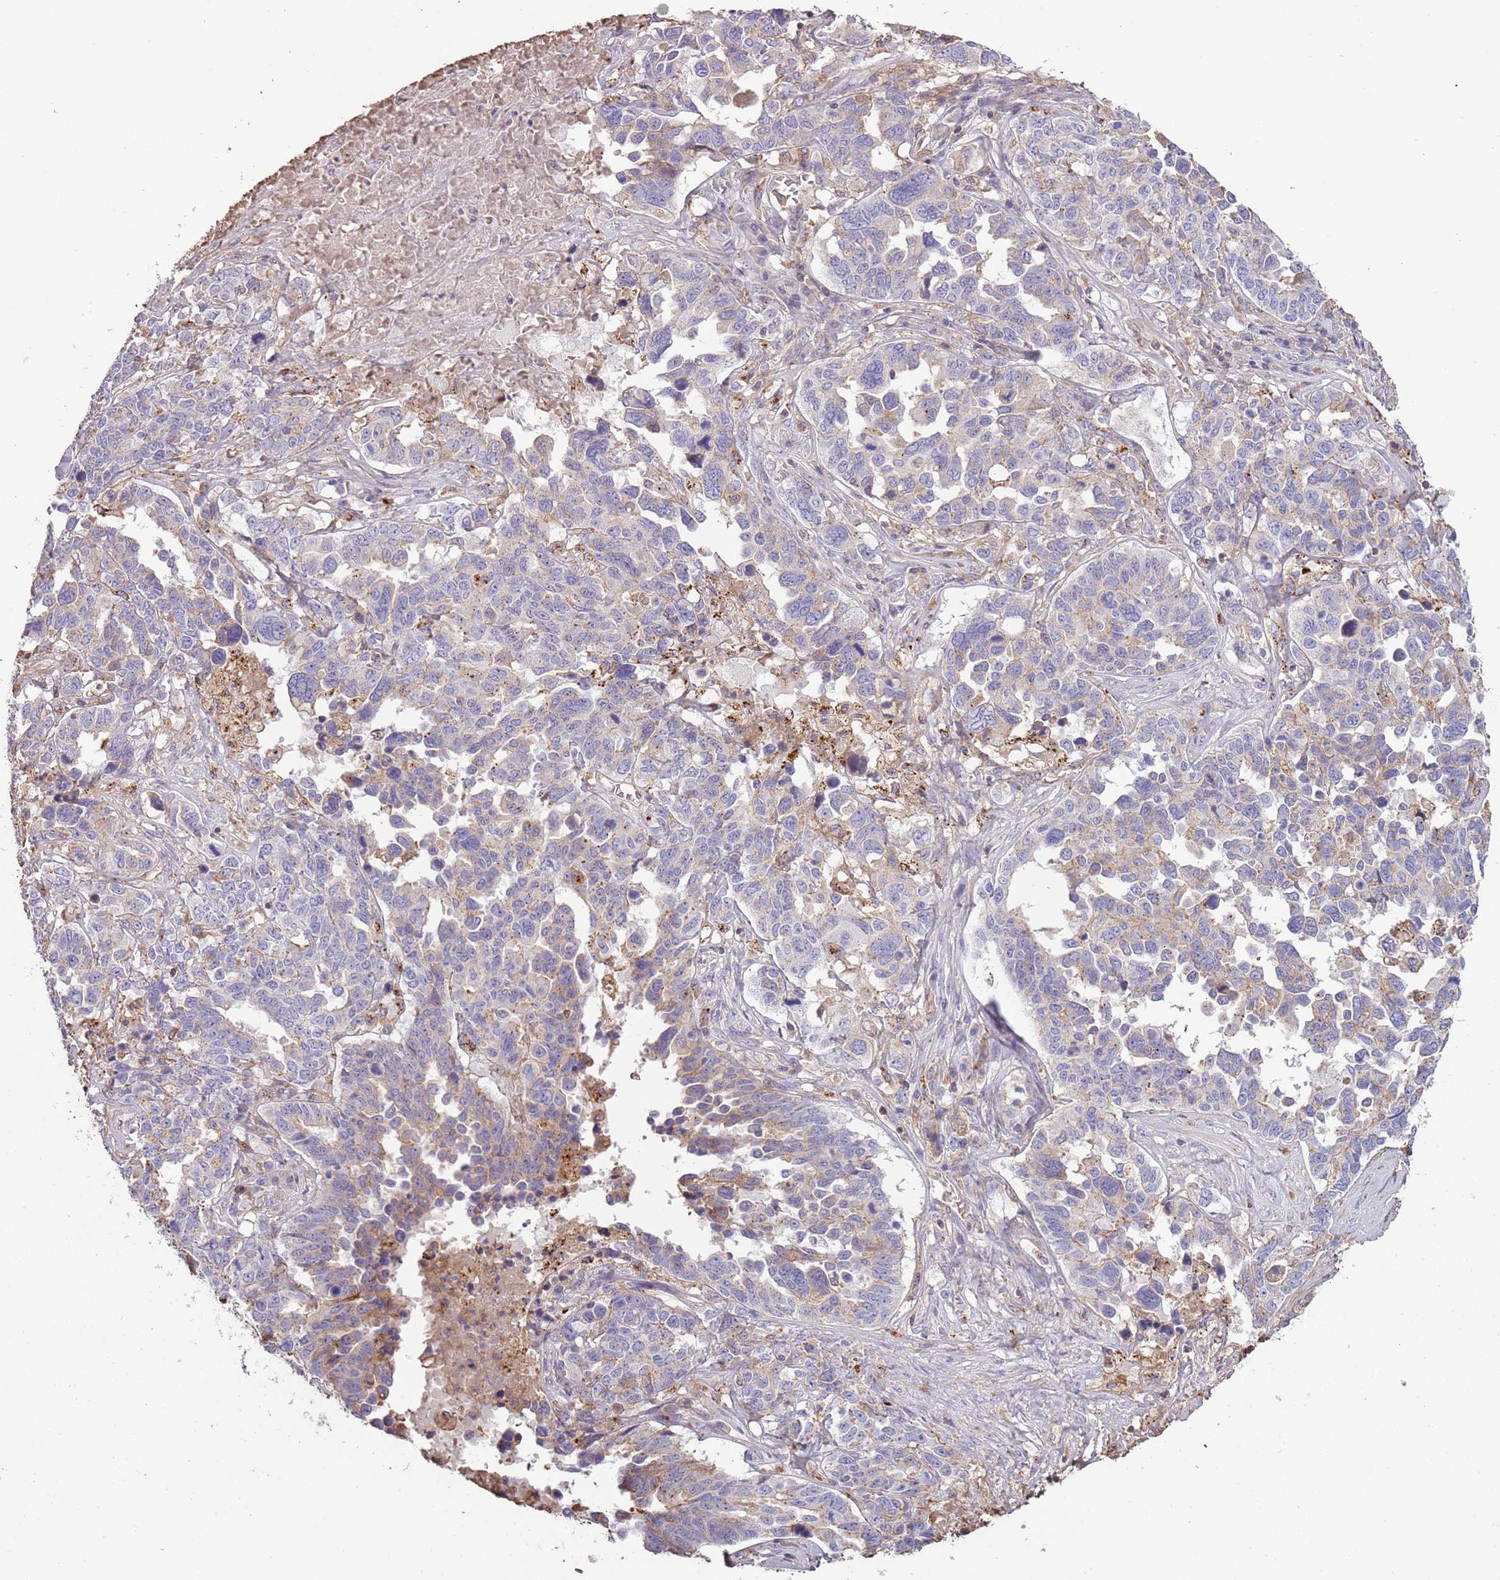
{"staining": {"intensity": "weak", "quantity": "<25%", "location": "cytoplasmic/membranous"}, "tissue": "ovarian cancer", "cell_type": "Tumor cells", "image_type": "cancer", "snomed": [{"axis": "morphology", "description": "Carcinoma, endometroid"}, {"axis": "topography", "description": "Ovary"}], "caption": "A high-resolution image shows IHC staining of ovarian cancer, which exhibits no significant positivity in tumor cells.", "gene": "FECH", "patient": {"sex": "female", "age": 62}}